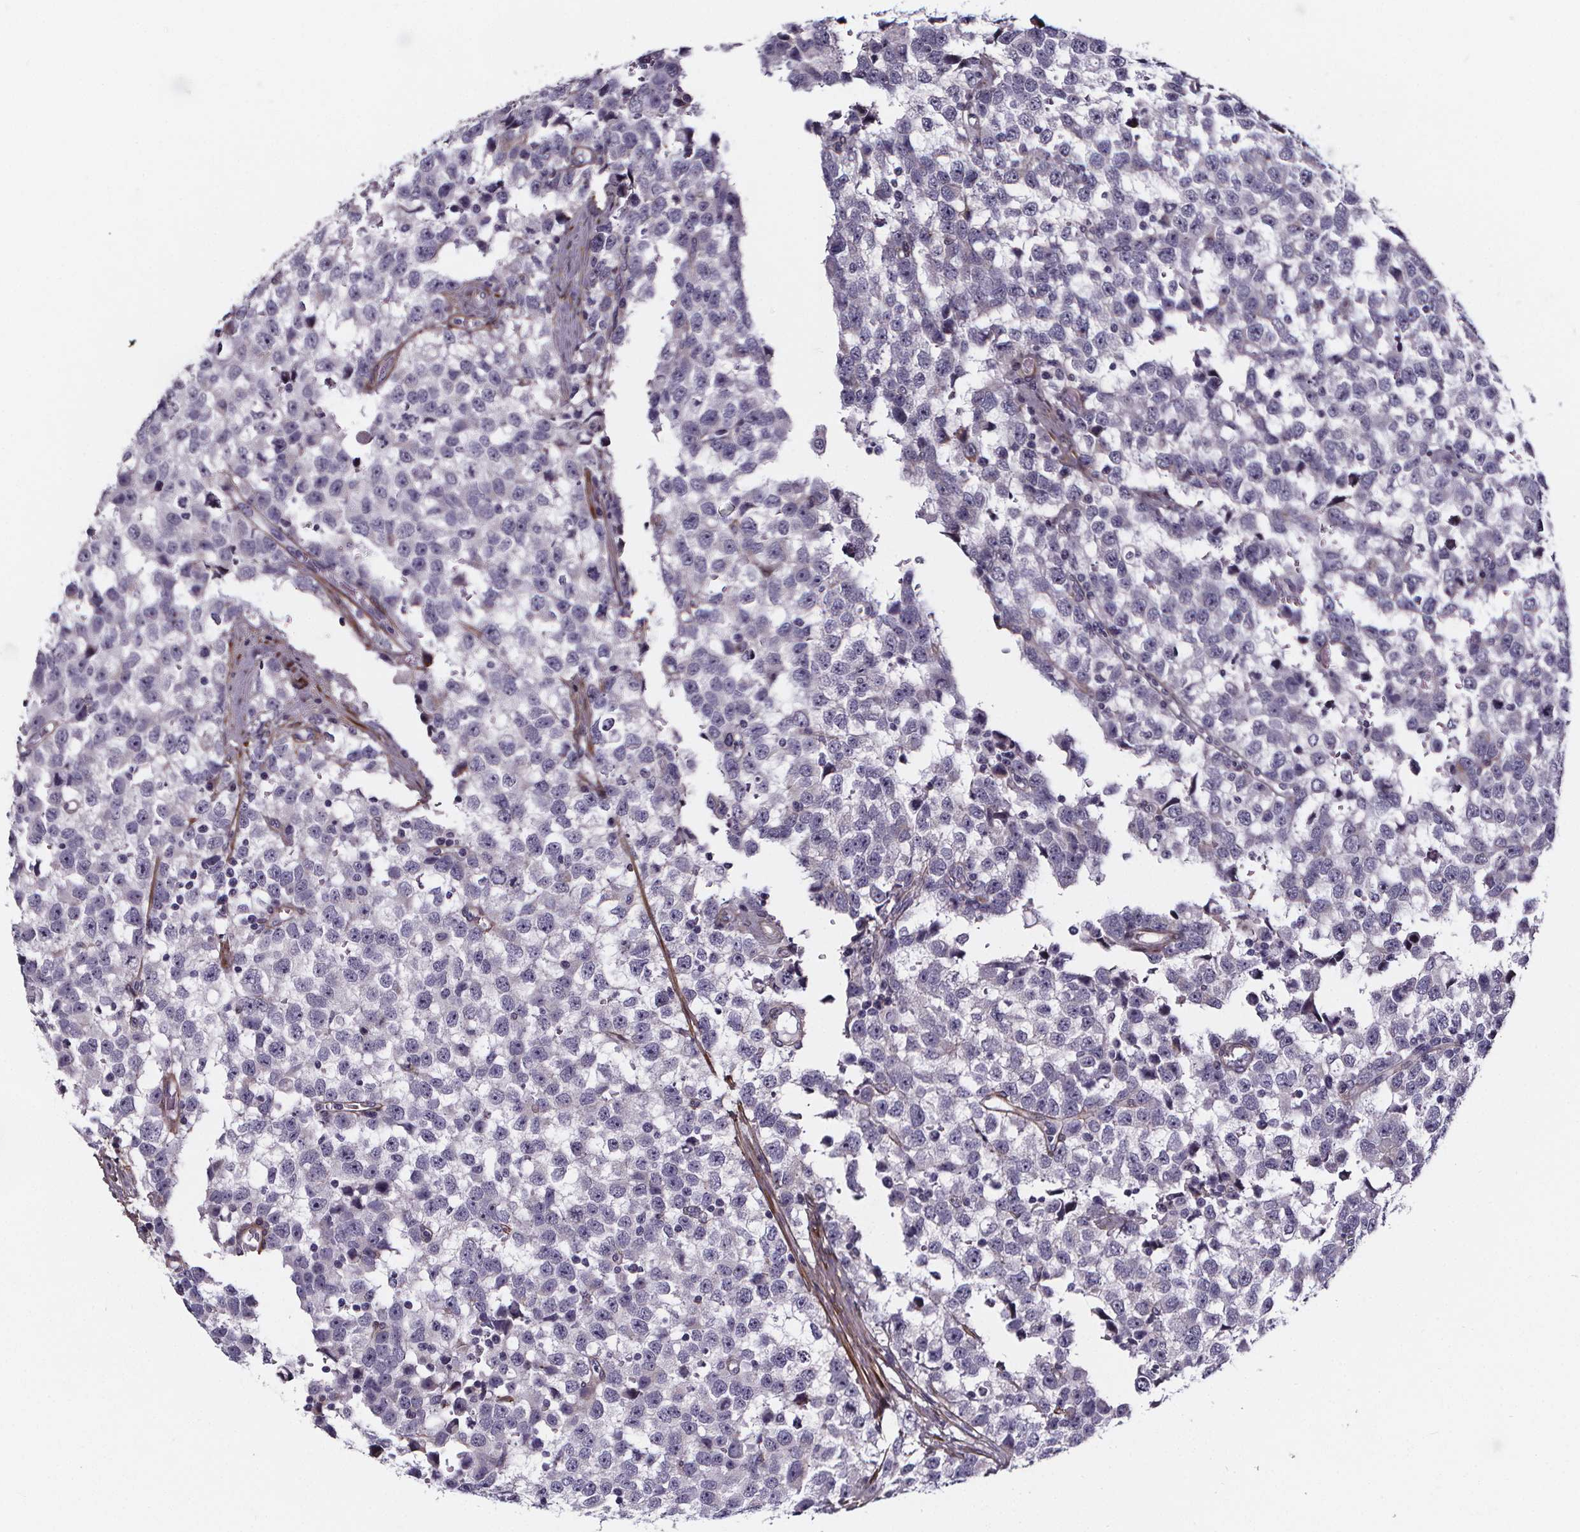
{"staining": {"intensity": "negative", "quantity": "none", "location": "none"}, "tissue": "testis cancer", "cell_type": "Tumor cells", "image_type": "cancer", "snomed": [{"axis": "morphology", "description": "Seminoma, NOS"}, {"axis": "topography", "description": "Testis"}], "caption": "This is a photomicrograph of immunohistochemistry (IHC) staining of testis cancer, which shows no positivity in tumor cells.", "gene": "AEBP1", "patient": {"sex": "male", "age": 34}}